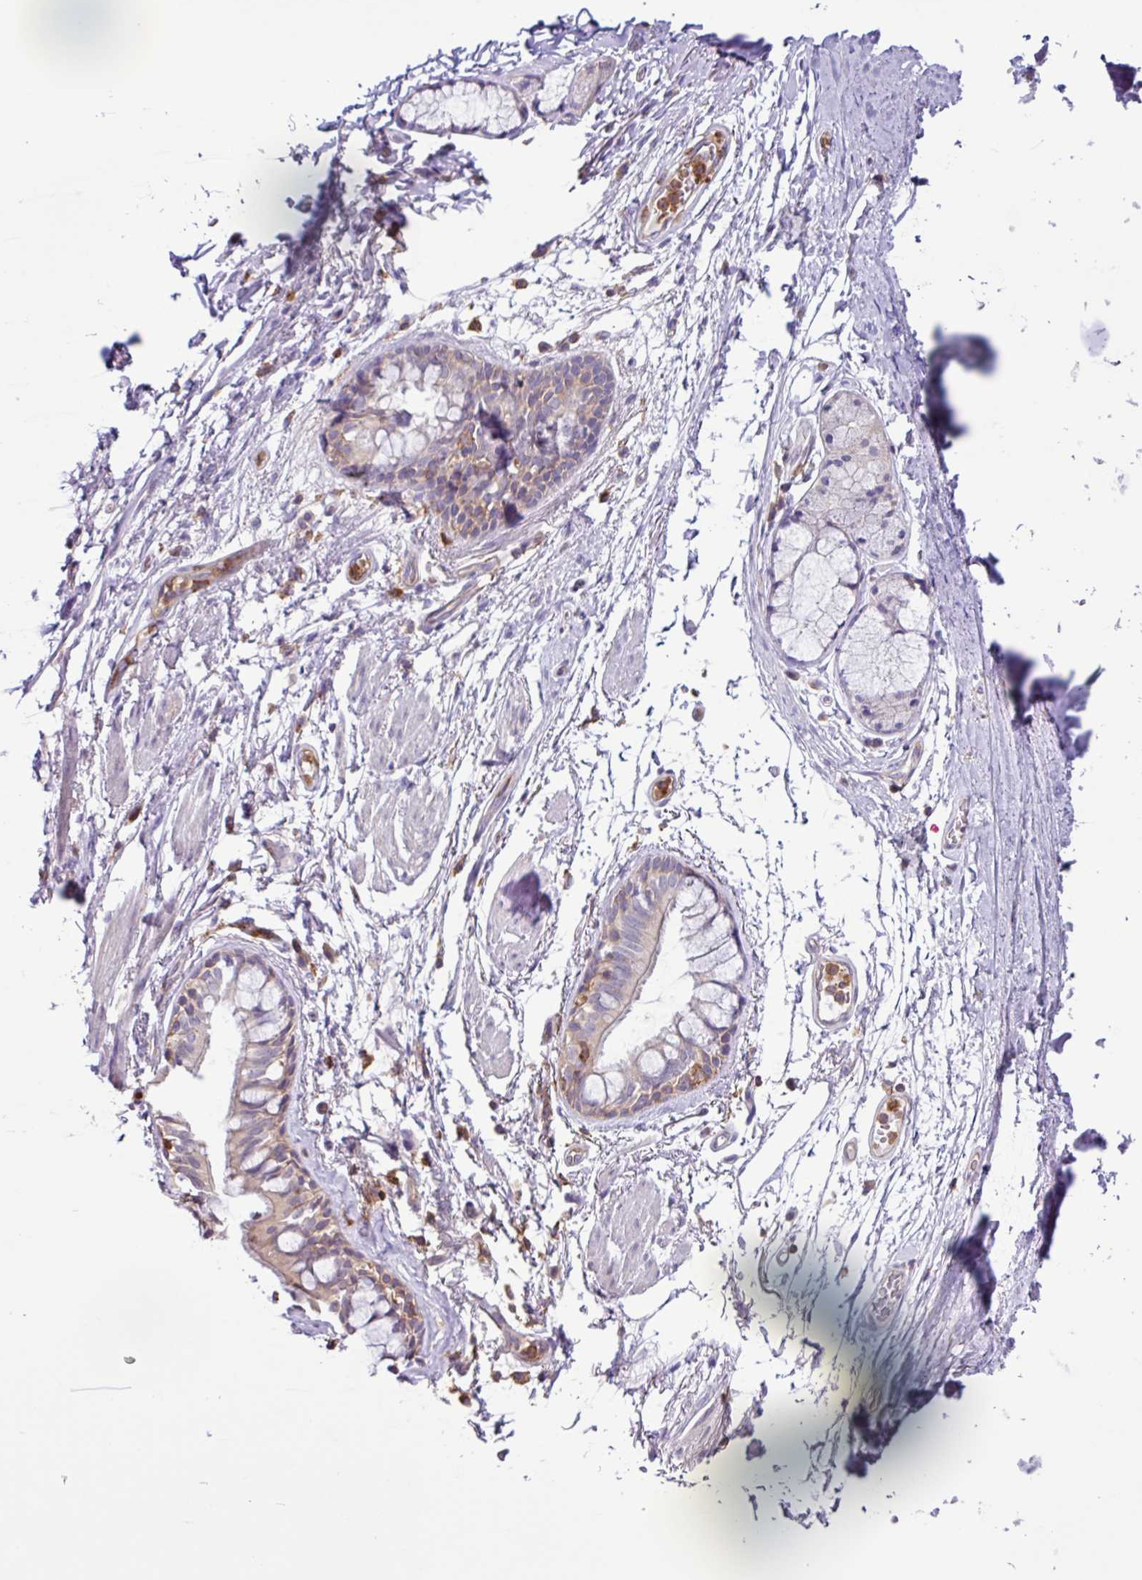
{"staining": {"intensity": "weak", "quantity": "25%-75%", "location": "cytoplasmic/membranous"}, "tissue": "bronchus", "cell_type": "Respiratory epithelial cells", "image_type": "normal", "snomed": [{"axis": "morphology", "description": "Normal tissue, NOS"}, {"axis": "topography", "description": "Bronchus"}], "caption": "Weak cytoplasmic/membranous expression for a protein is present in about 25%-75% of respiratory epithelial cells of unremarkable bronchus using immunohistochemistry.", "gene": "ACTR3B", "patient": {"sex": "male", "age": 70}}